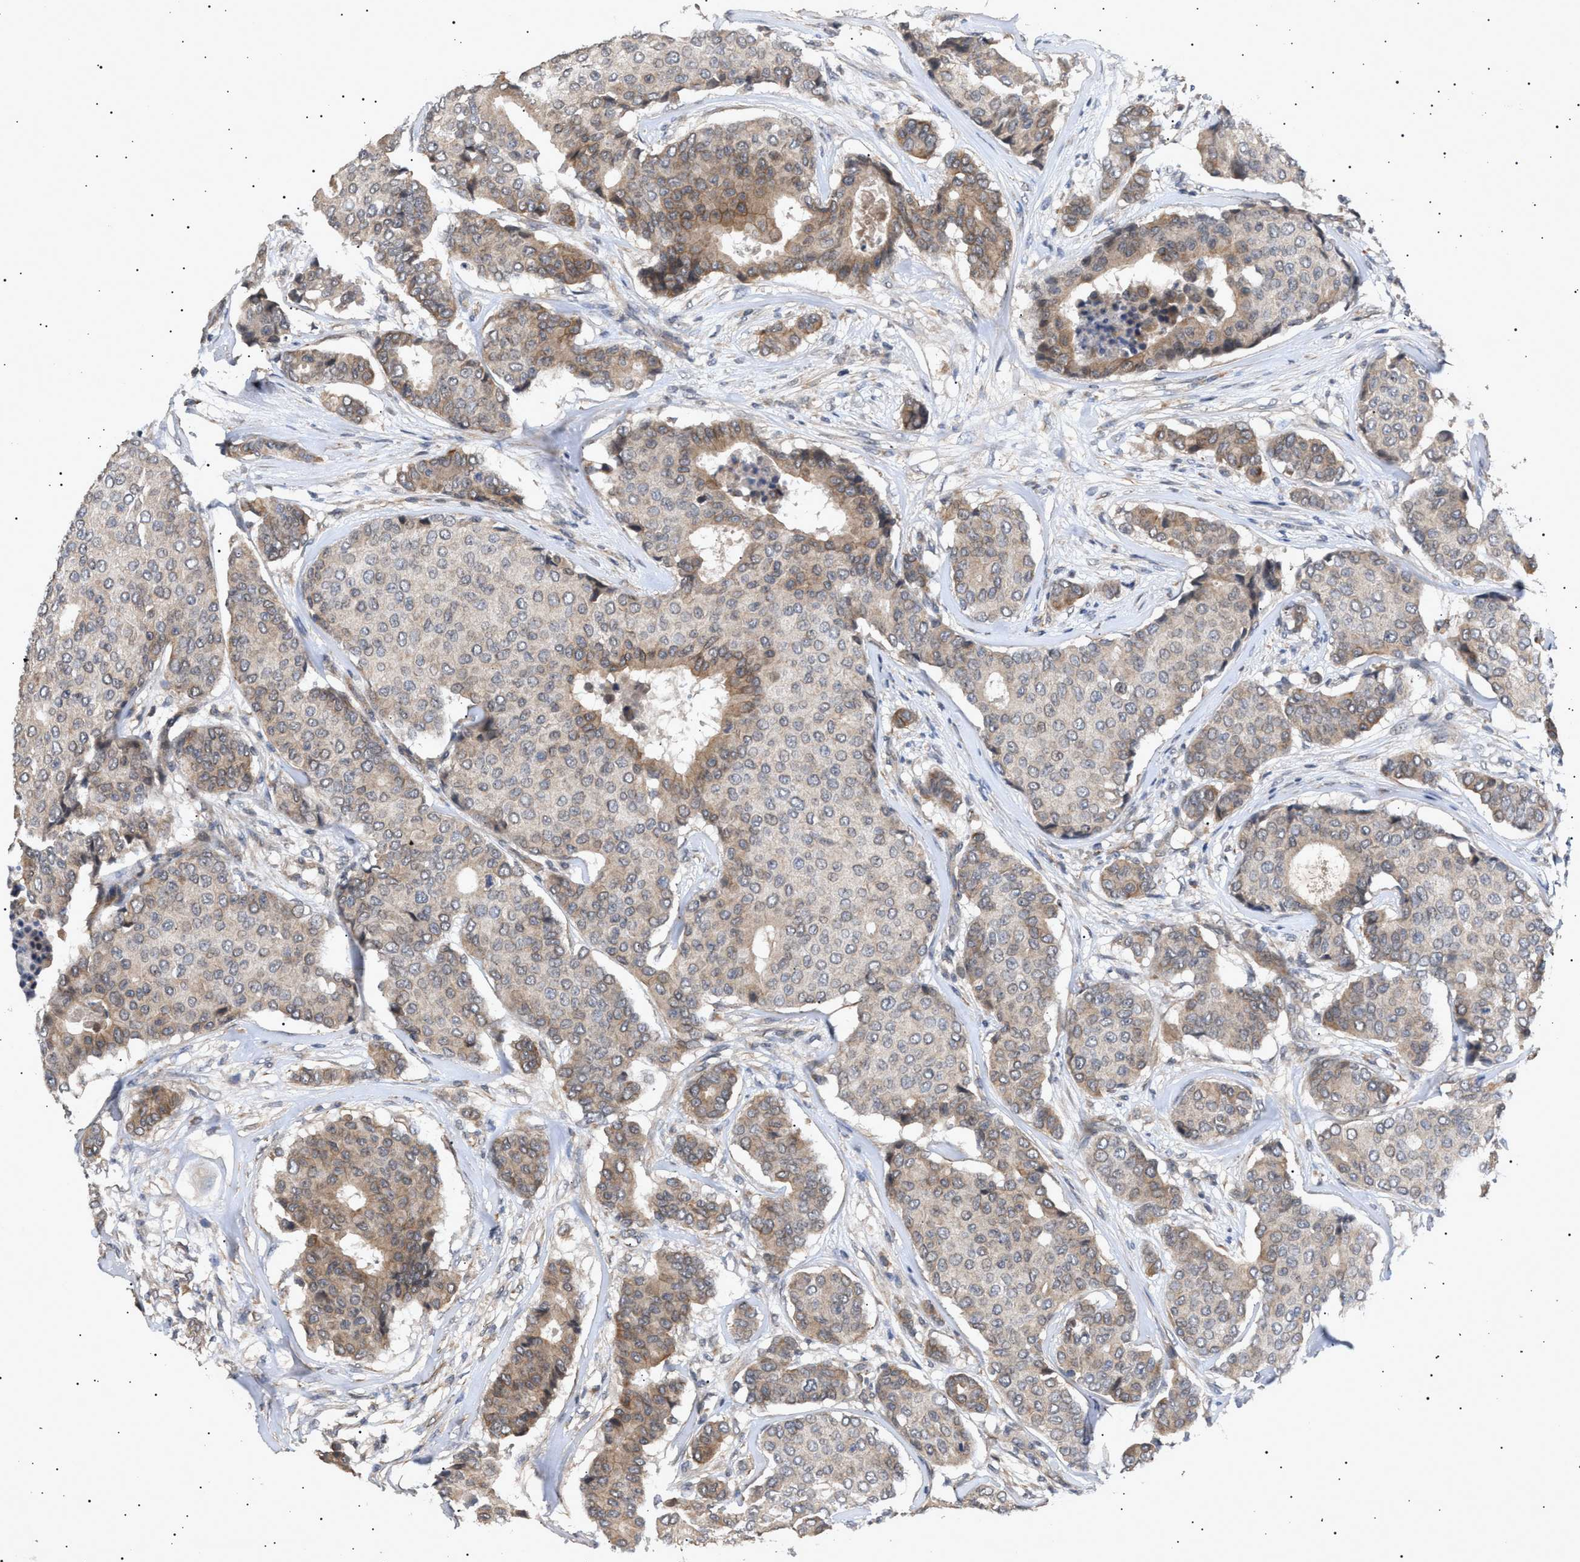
{"staining": {"intensity": "weak", "quantity": "25%-75%", "location": "cytoplasmic/membranous"}, "tissue": "breast cancer", "cell_type": "Tumor cells", "image_type": "cancer", "snomed": [{"axis": "morphology", "description": "Duct carcinoma"}, {"axis": "topography", "description": "Breast"}], "caption": "Brown immunohistochemical staining in human breast cancer (invasive ductal carcinoma) reveals weak cytoplasmic/membranous positivity in about 25%-75% of tumor cells.", "gene": "SIRT5", "patient": {"sex": "female", "age": 75}}